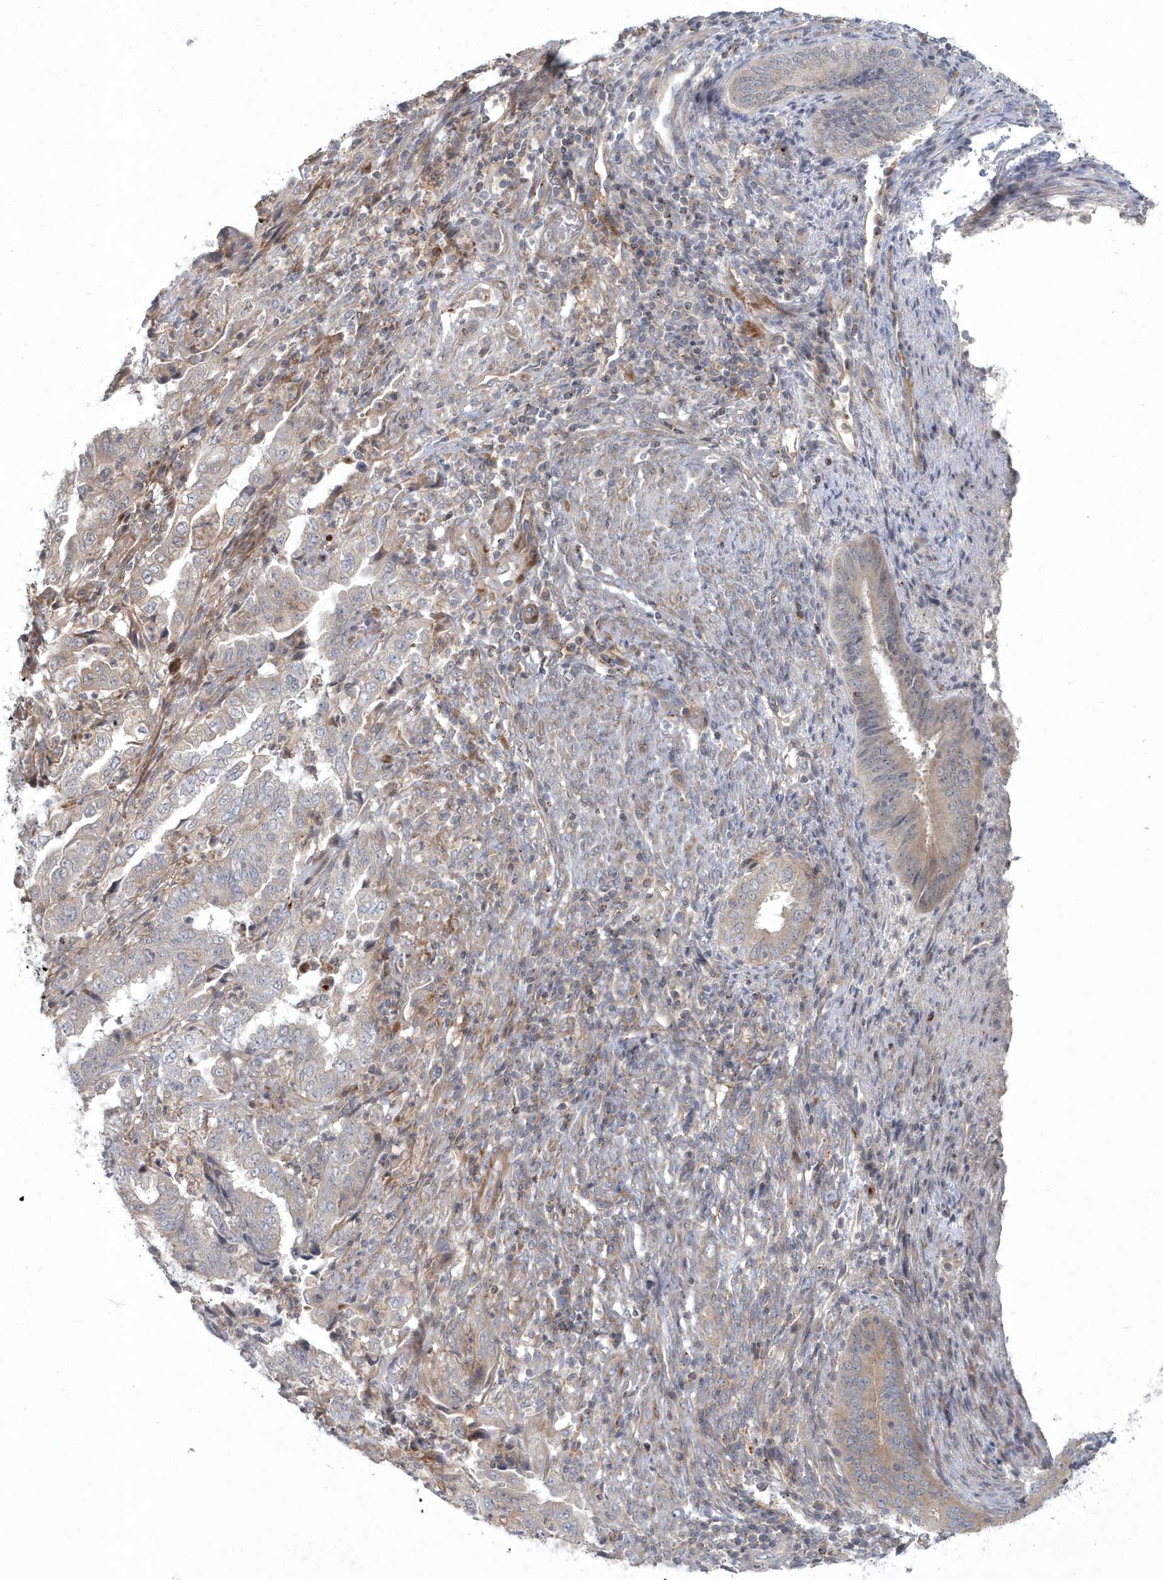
{"staining": {"intensity": "negative", "quantity": "none", "location": "none"}, "tissue": "endometrial cancer", "cell_type": "Tumor cells", "image_type": "cancer", "snomed": [{"axis": "morphology", "description": "Adenocarcinoma, NOS"}, {"axis": "topography", "description": "Endometrium"}], "caption": "Endometrial cancer was stained to show a protein in brown. There is no significant positivity in tumor cells.", "gene": "ARHGEF38", "patient": {"sex": "female", "age": 51}}